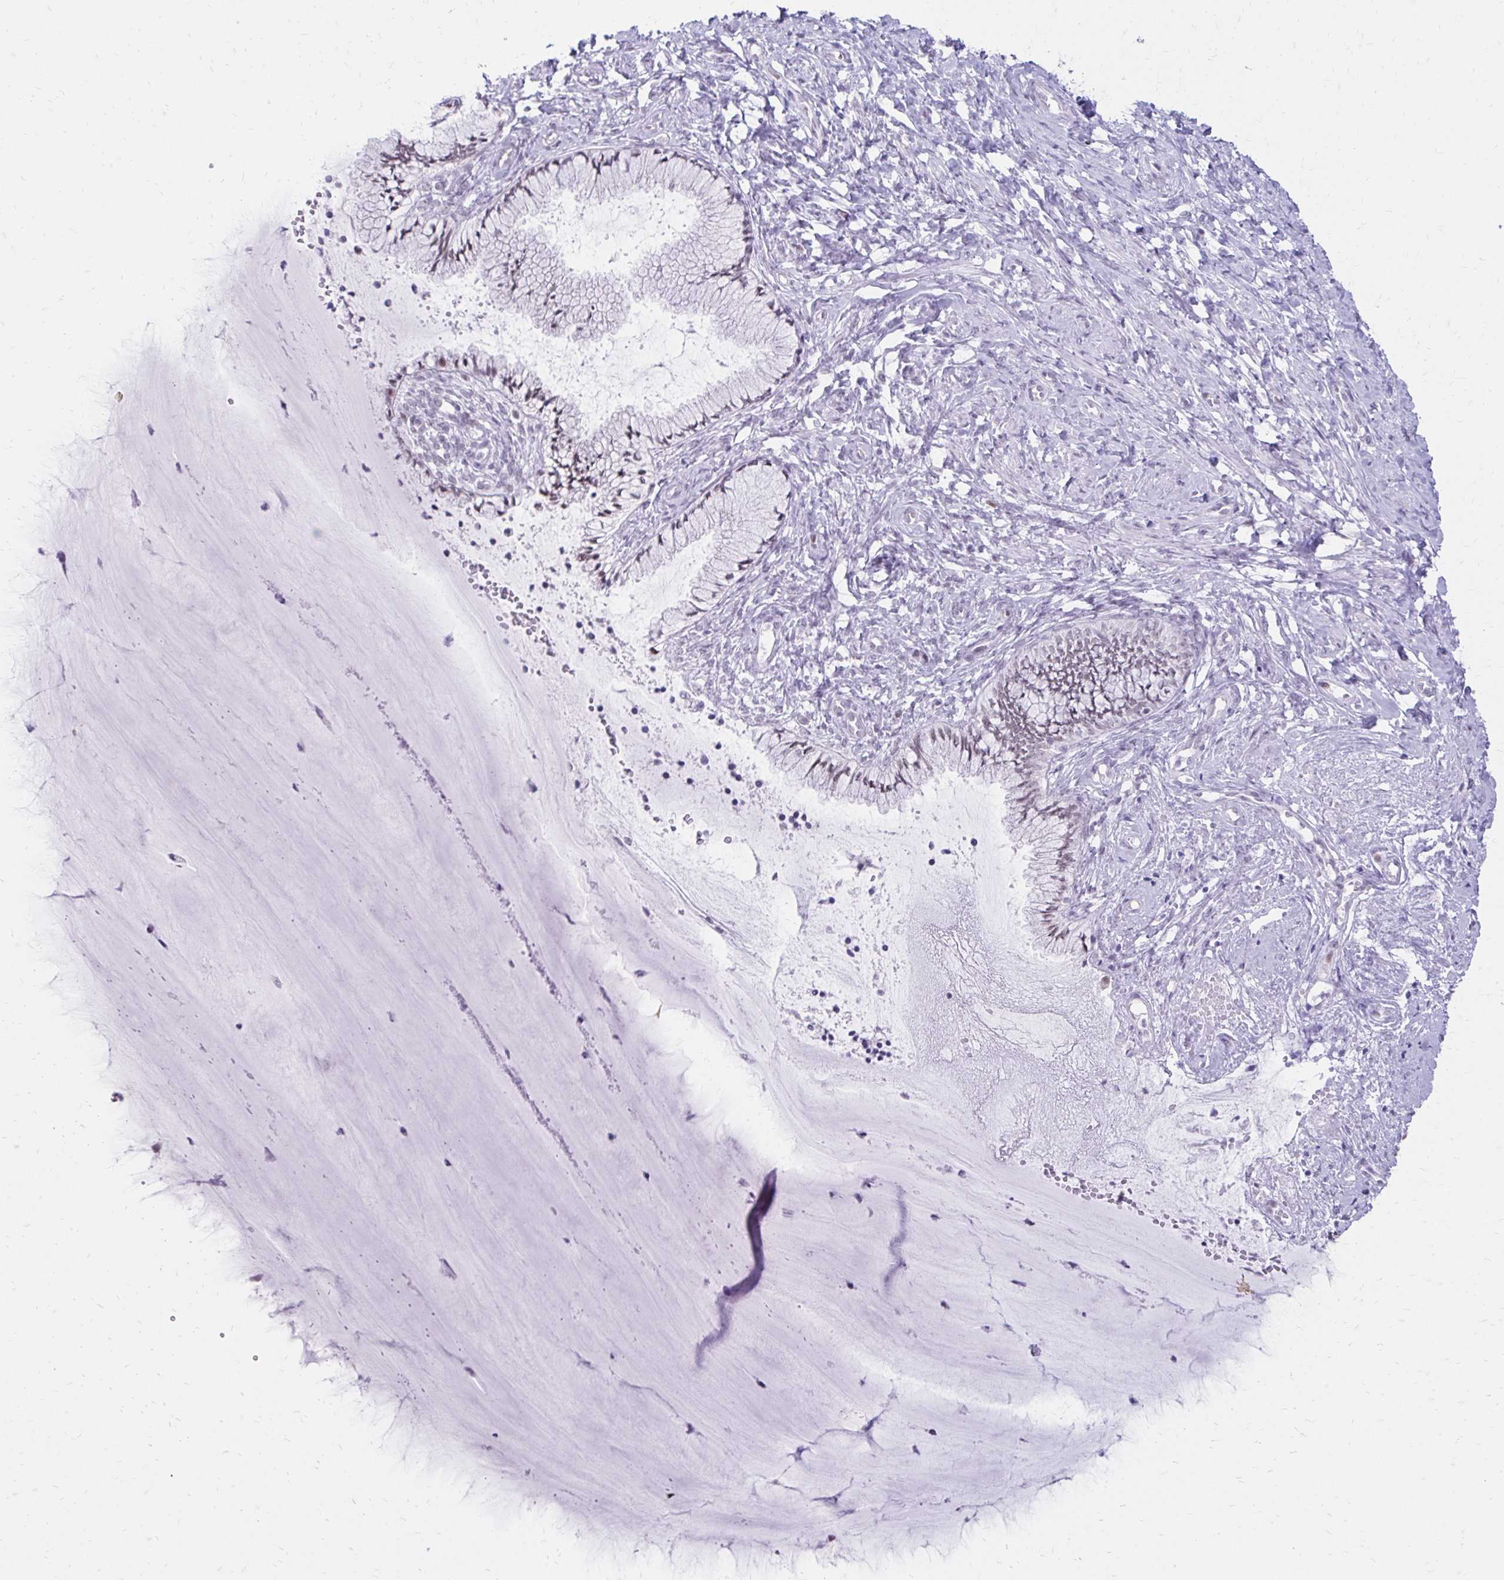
{"staining": {"intensity": "weak", "quantity": "25%-75%", "location": "nuclear"}, "tissue": "cervix", "cell_type": "Glandular cells", "image_type": "normal", "snomed": [{"axis": "morphology", "description": "Normal tissue, NOS"}, {"axis": "topography", "description": "Cervix"}], "caption": "The photomicrograph demonstrates immunohistochemical staining of benign cervix. There is weak nuclear positivity is appreciated in about 25%-75% of glandular cells.", "gene": "SS18", "patient": {"sex": "female", "age": 37}}